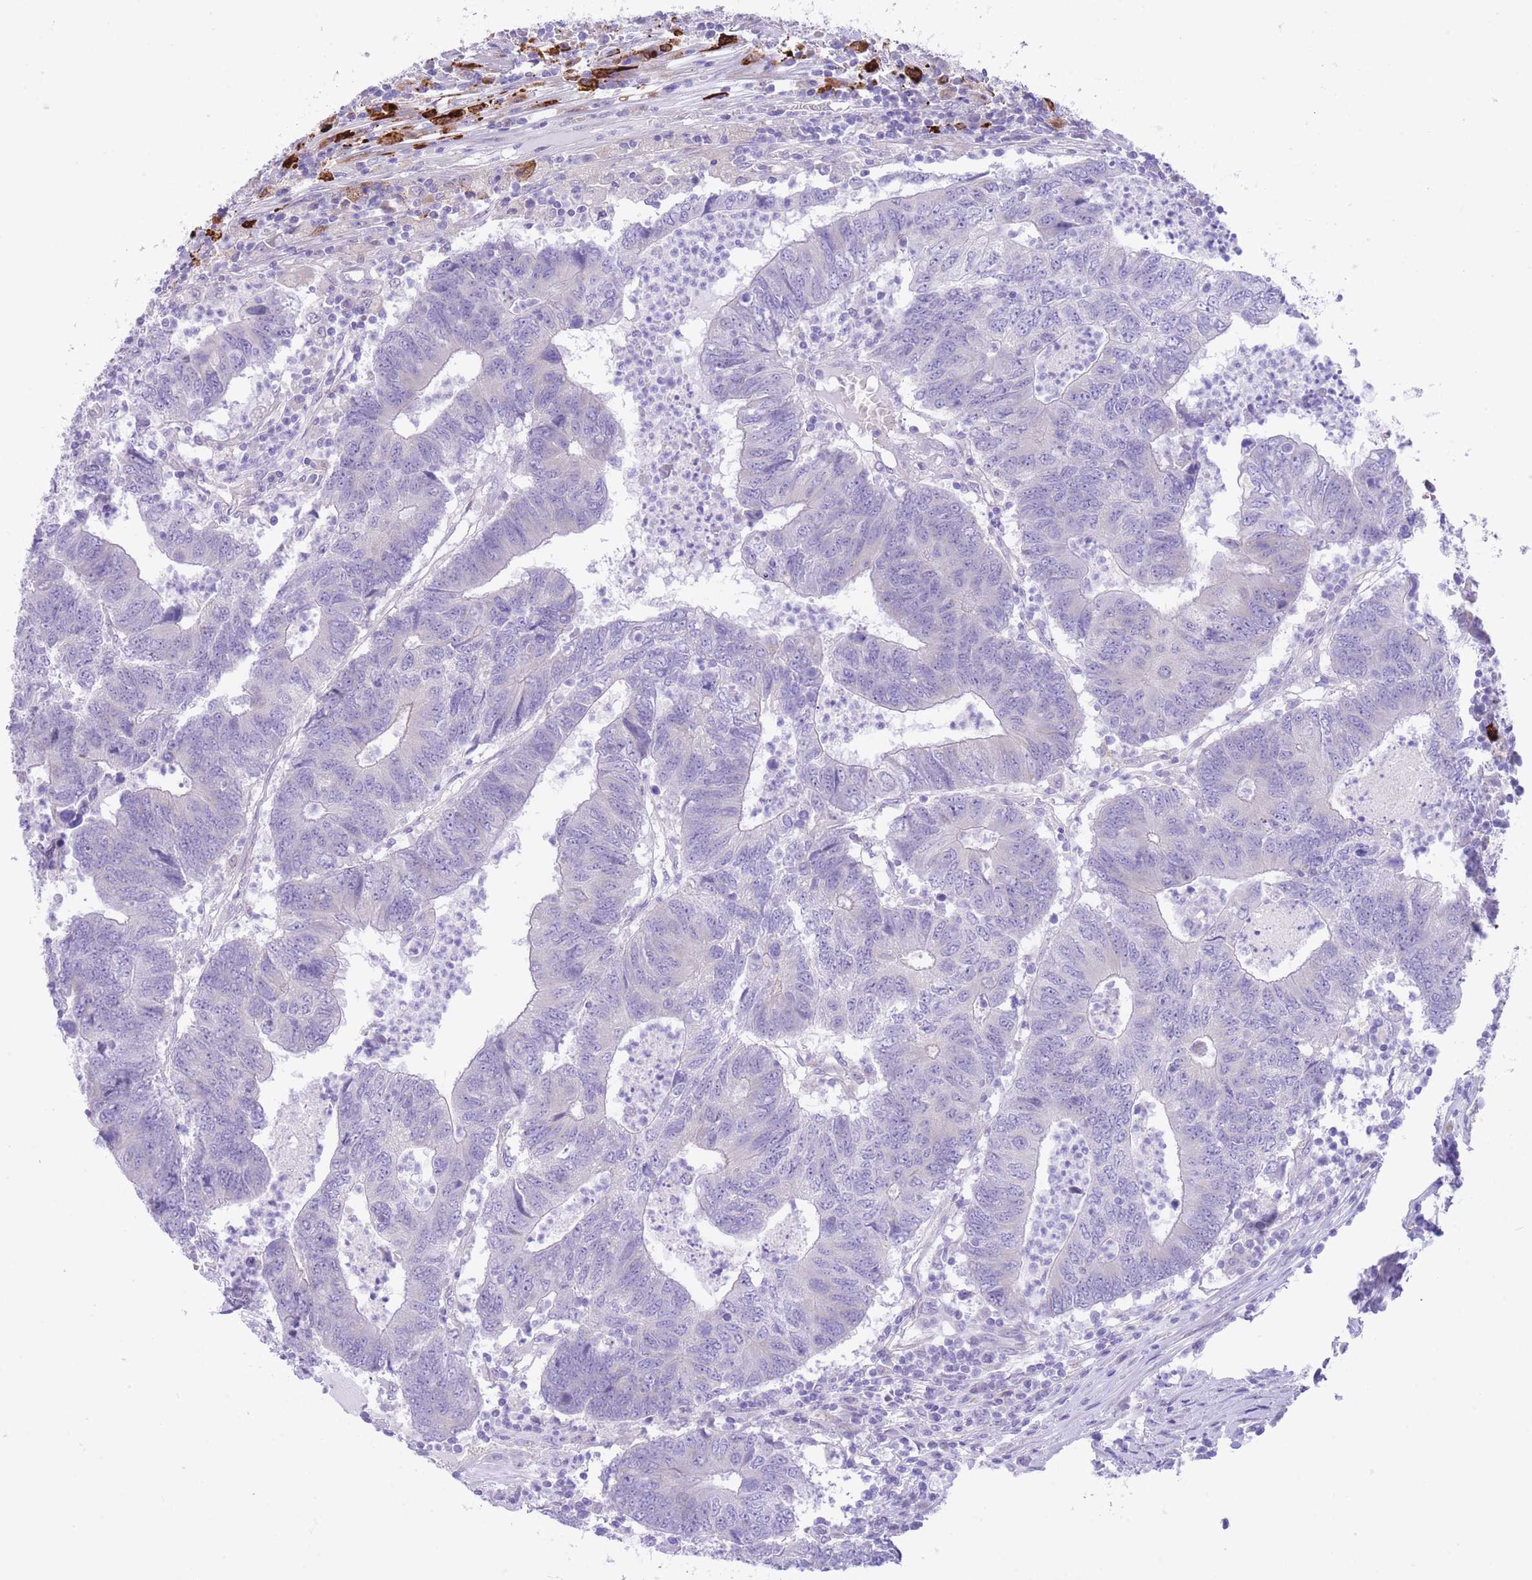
{"staining": {"intensity": "negative", "quantity": "none", "location": "none"}, "tissue": "colorectal cancer", "cell_type": "Tumor cells", "image_type": "cancer", "snomed": [{"axis": "morphology", "description": "Adenocarcinoma, NOS"}, {"axis": "topography", "description": "Colon"}], "caption": "A photomicrograph of human colorectal cancer is negative for staining in tumor cells.", "gene": "QTRT1", "patient": {"sex": "female", "age": 48}}